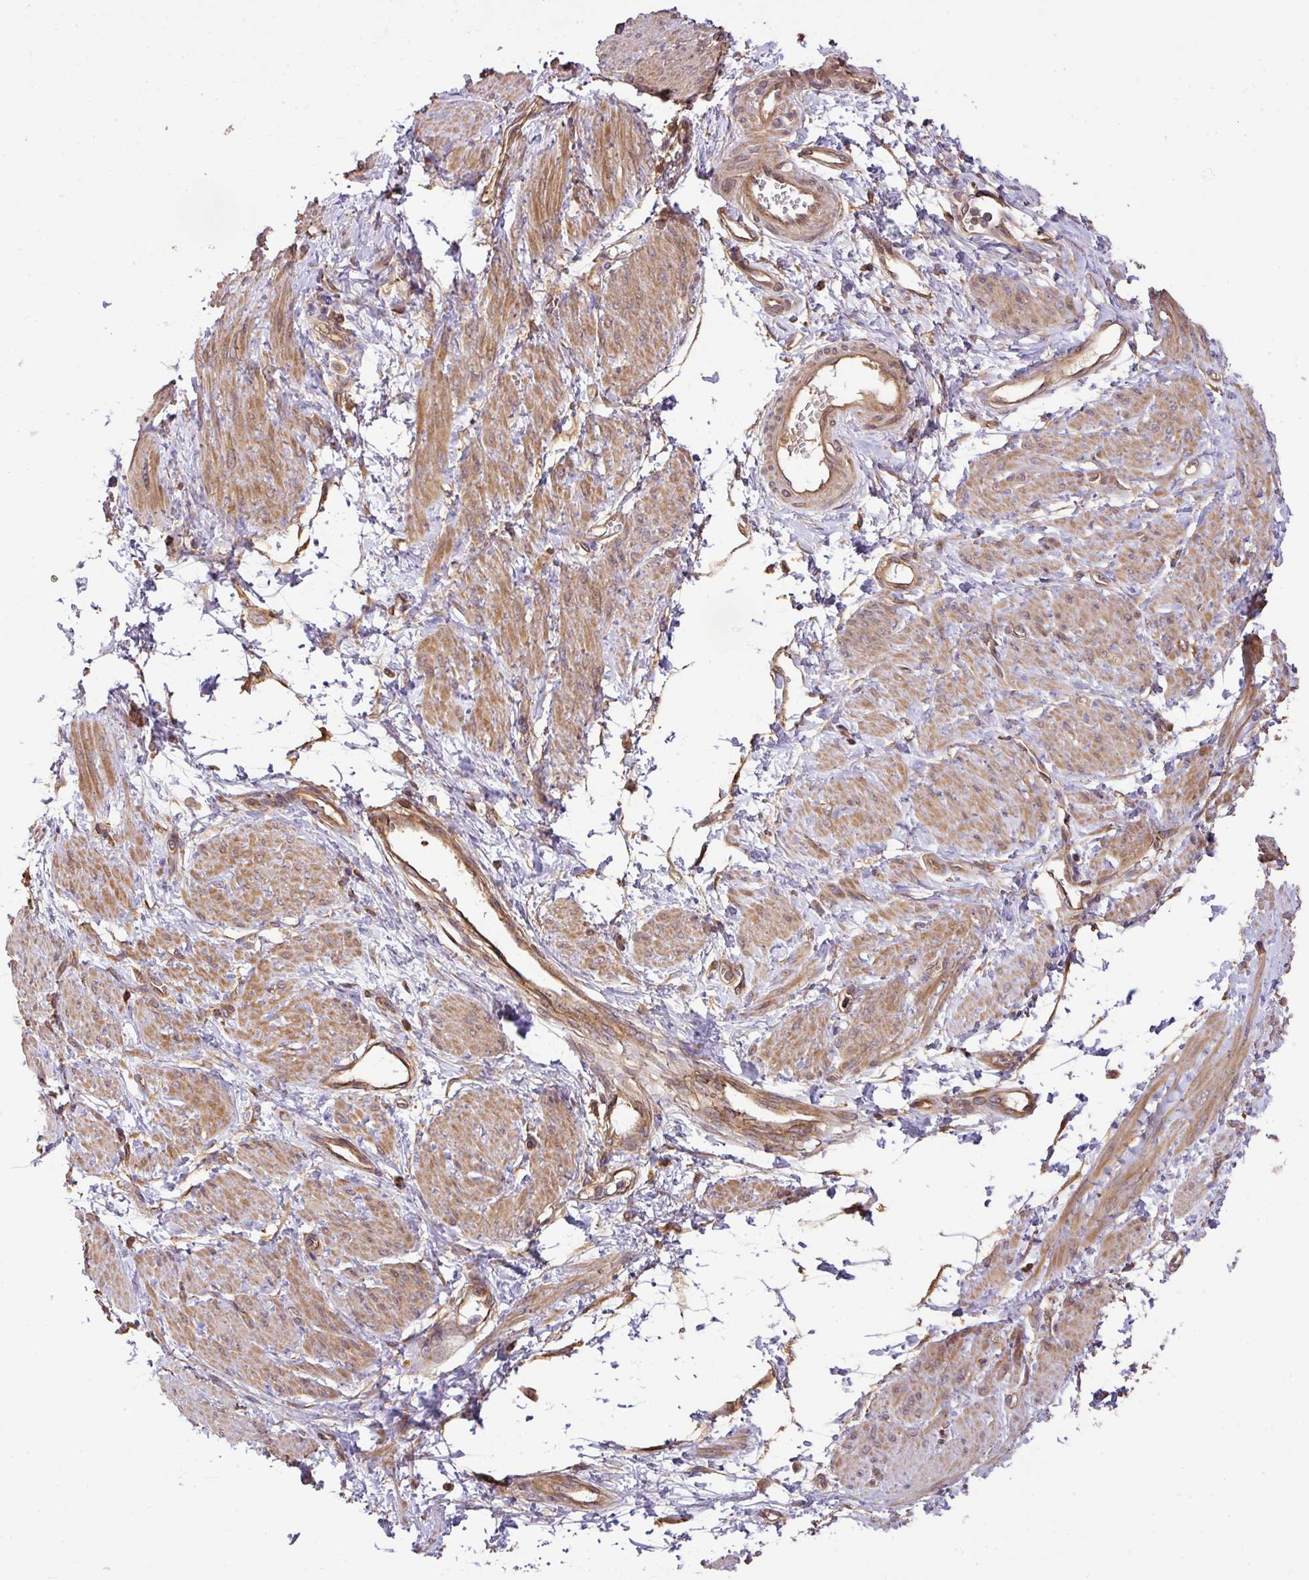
{"staining": {"intensity": "moderate", "quantity": "25%-75%", "location": "cytoplasmic/membranous"}, "tissue": "smooth muscle", "cell_type": "Smooth muscle cells", "image_type": "normal", "snomed": [{"axis": "morphology", "description": "Normal tissue, NOS"}, {"axis": "topography", "description": "Smooth muscle"}, {"axis": "topography", "description": "Uterus"}], "caption": "The micrograph reveals a brown stain indicating the presence of a protein in the cytoplasmic/membranous of smooth muscle cells in smooth muscle. (DAB (3,3'-diaminobenzidine) IHC with brightfield microscopy, high magnification).", "gene": "GSPT1", "patient": {"sex": "female", "age": 39}}